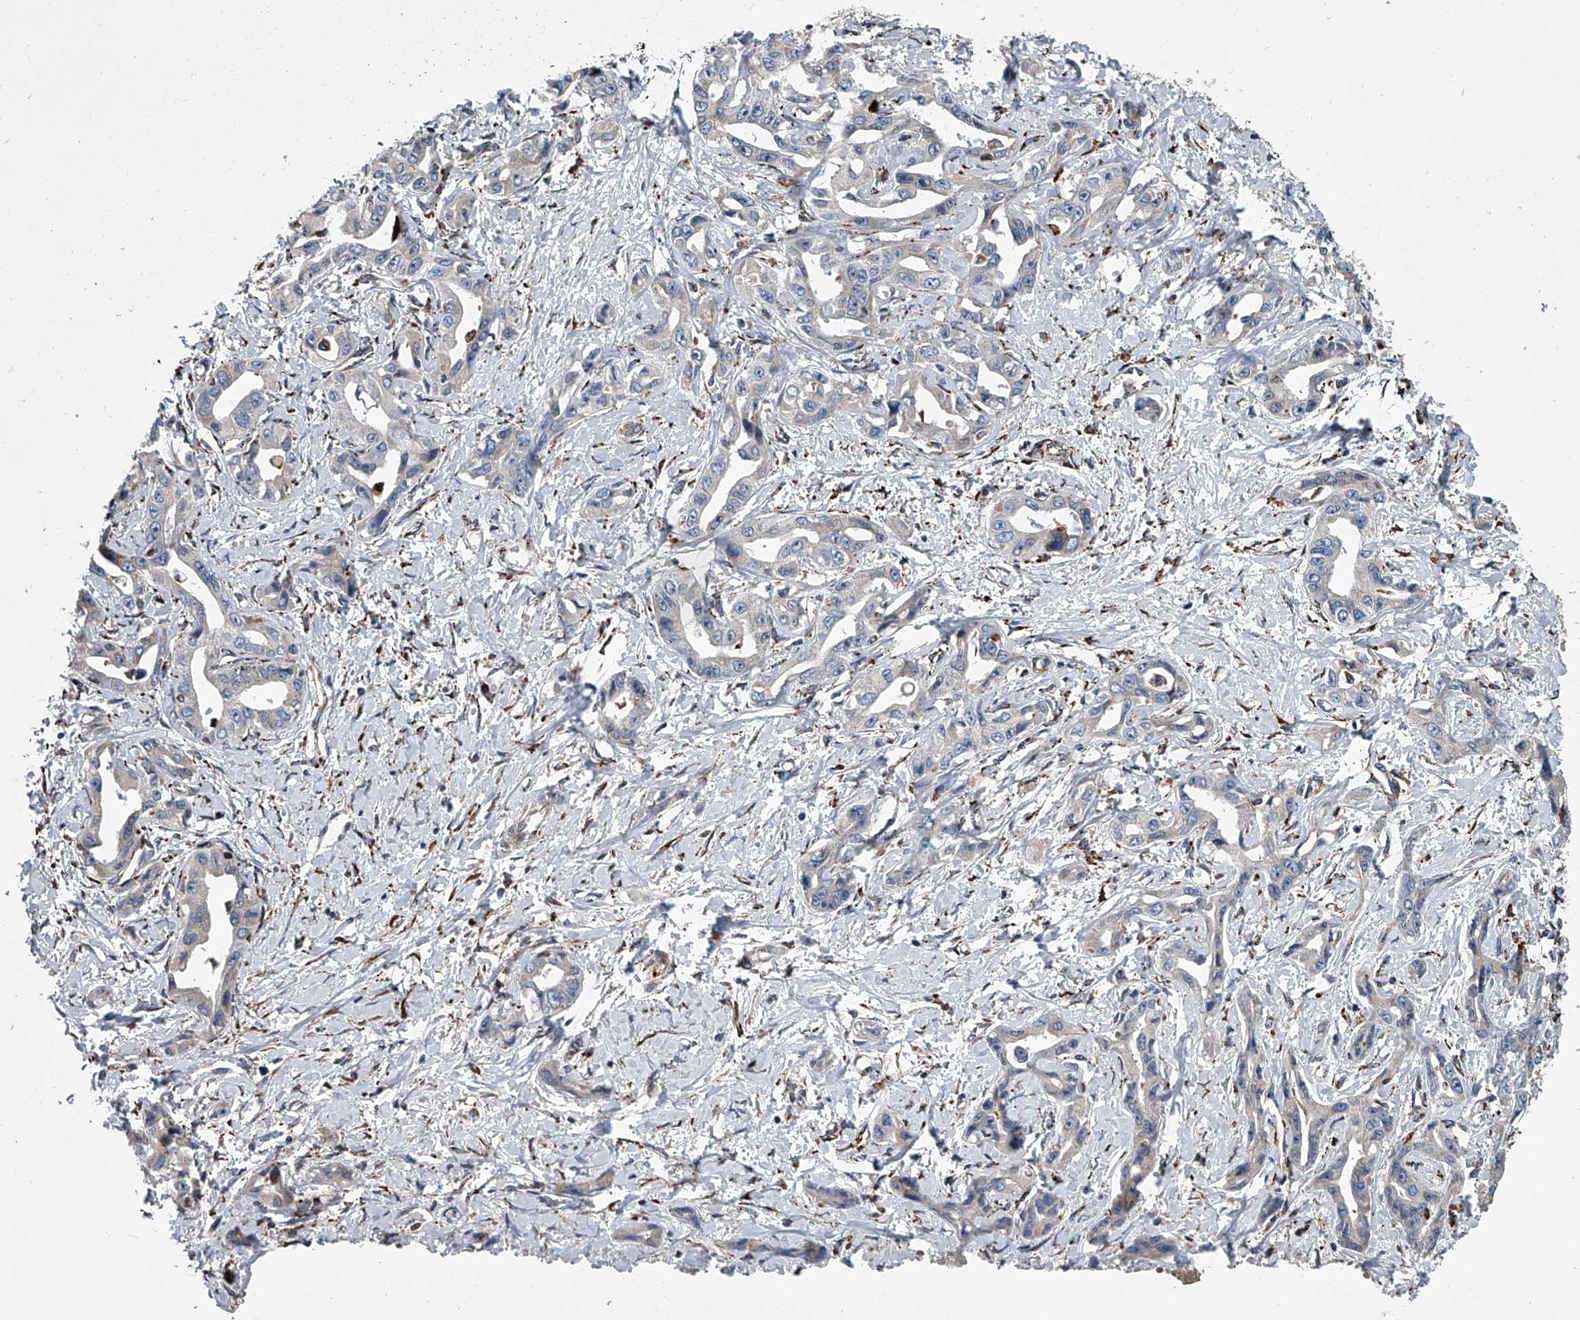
{"staining": {"intensity": "negative", "quantity": "none", "location": "none"}, "tissue": "liver cancer", "cell_type": "Tumor cells", "image_type": "cancer", "snomed": [{"axis": "morphology", "description": "Cholangiocarcinoma"}, {"axis": "topography", "description": "Liver"}], "caption": "This is an IHC micrograph of human cholangiocarcinoma (liver). There is no positivity in tumor cells.", "gene": "TMEM63C", "patient": {"sex": "male", "age": 59}}